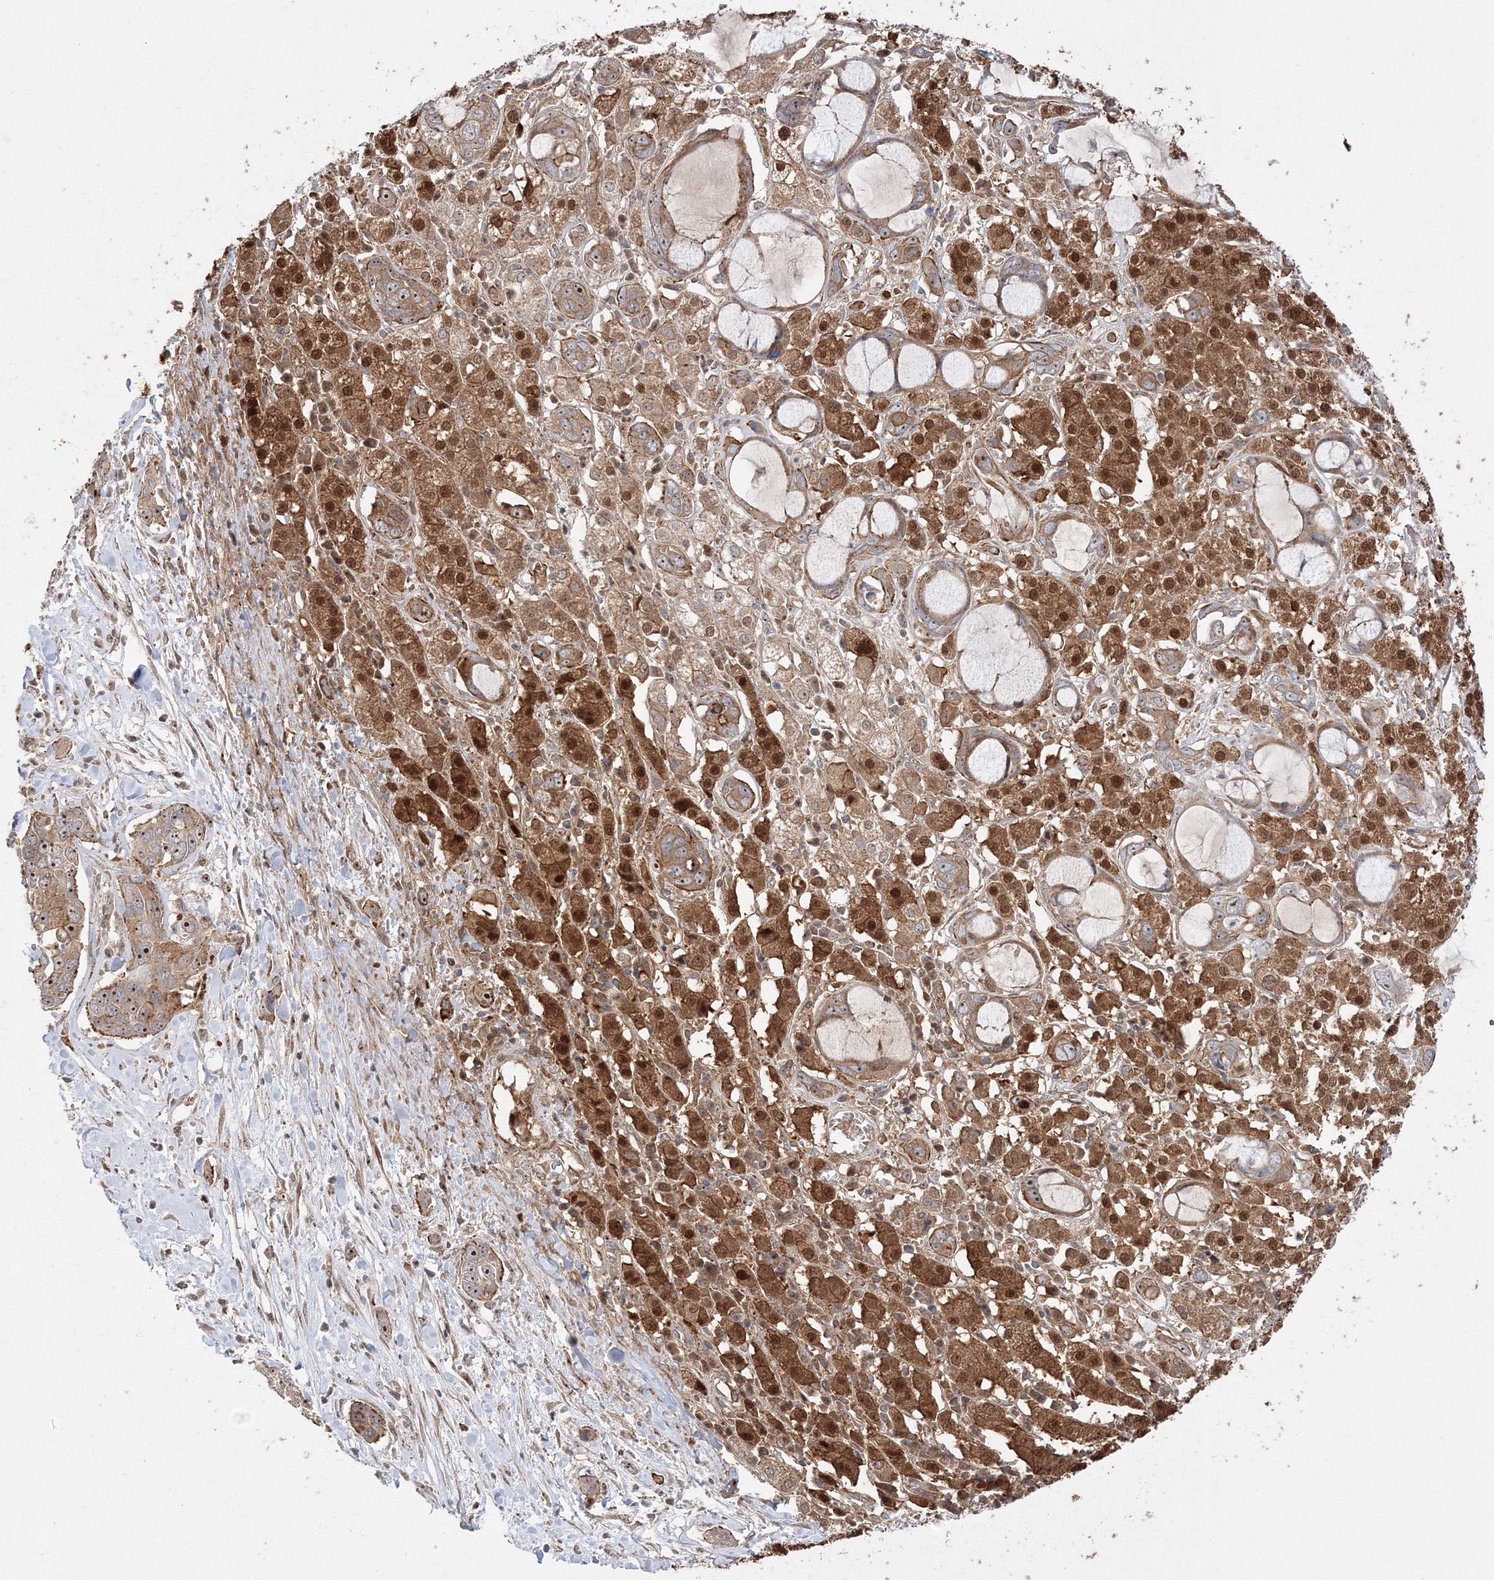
{"staining": {"intensity": "moderate", "quantity": ">75%", "location": "cytoplasmic/membranous,nuclear"}, "tissue": "pancreatic cancer", "cell_type": "Tumor cells", "image_type": "cancer", "snomed": [{"axis": "morphology", "description": "Adenocarcinoma, NOS"}, {"axis": "topography", "description": "Pancreas"}], "caption": "Tumor cells show medium levels of moderate cytoplasmic/membranous and nuclear positivity in about >75% of cells in pancreatic adenocarcinoma.", "gene": "NPM3", "patient": {"sex": "female", "age": 60}}